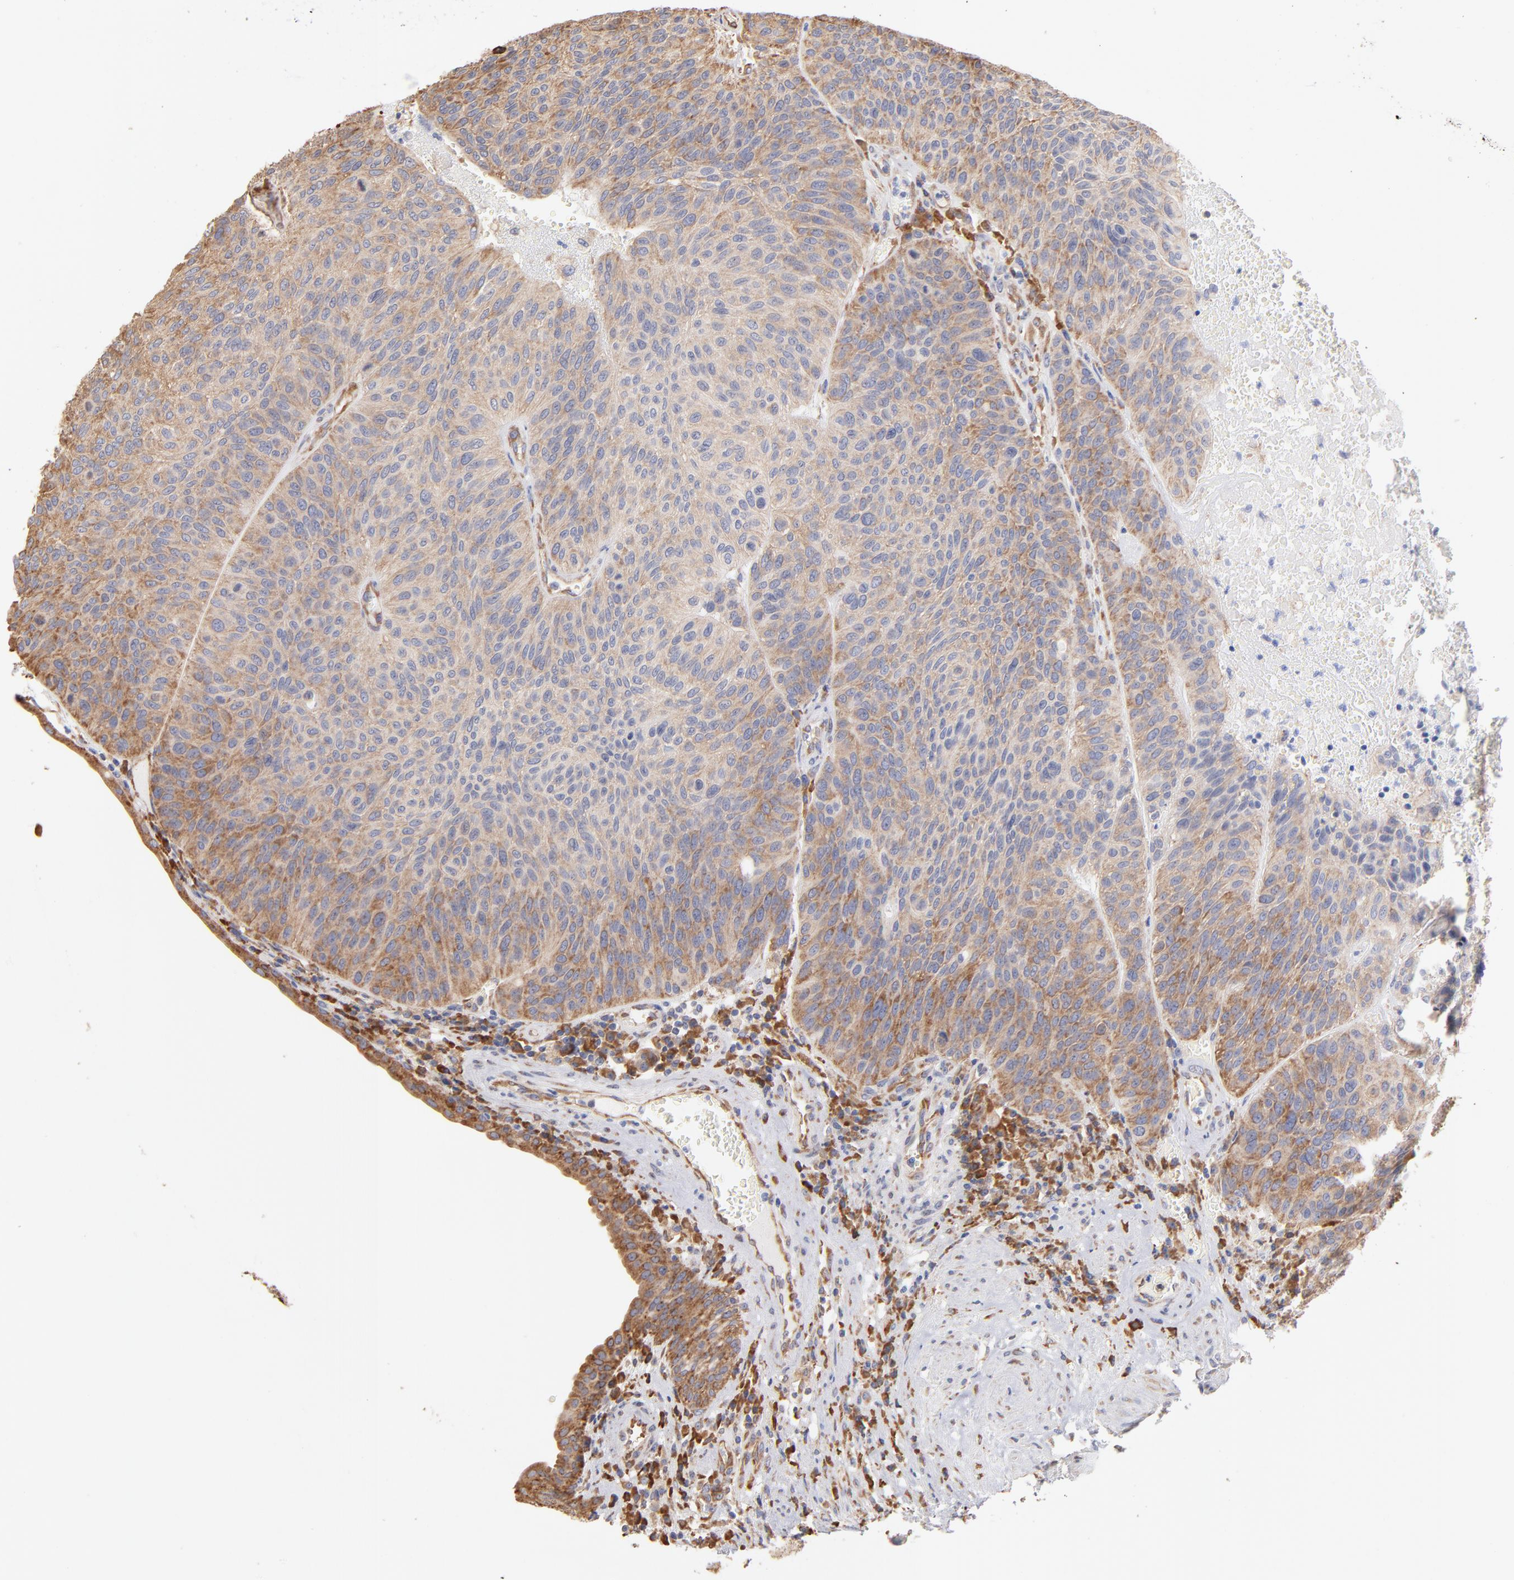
{"staining": {"intensity": "weak", "quantity": "25%-75%", "location": "cytoplasmic/membranous"}, "tissue": "urothelial cancer", "cell_type": "Tumor cells", "image_type": "cancer", "snomed": [{"axis": "morphology", "description": "Urothelial carcinoma, High grade"}, {"axis": "topography", "description": "Urinary bladder"}], "caption": "Weak cytoplasmic/membranous staining is identified in approximately 25%-75% of tumor cells in urothelial carcinoma (high-grade).", "gene": "RPL9", "patient": {"sex": "male", "age": 66}}